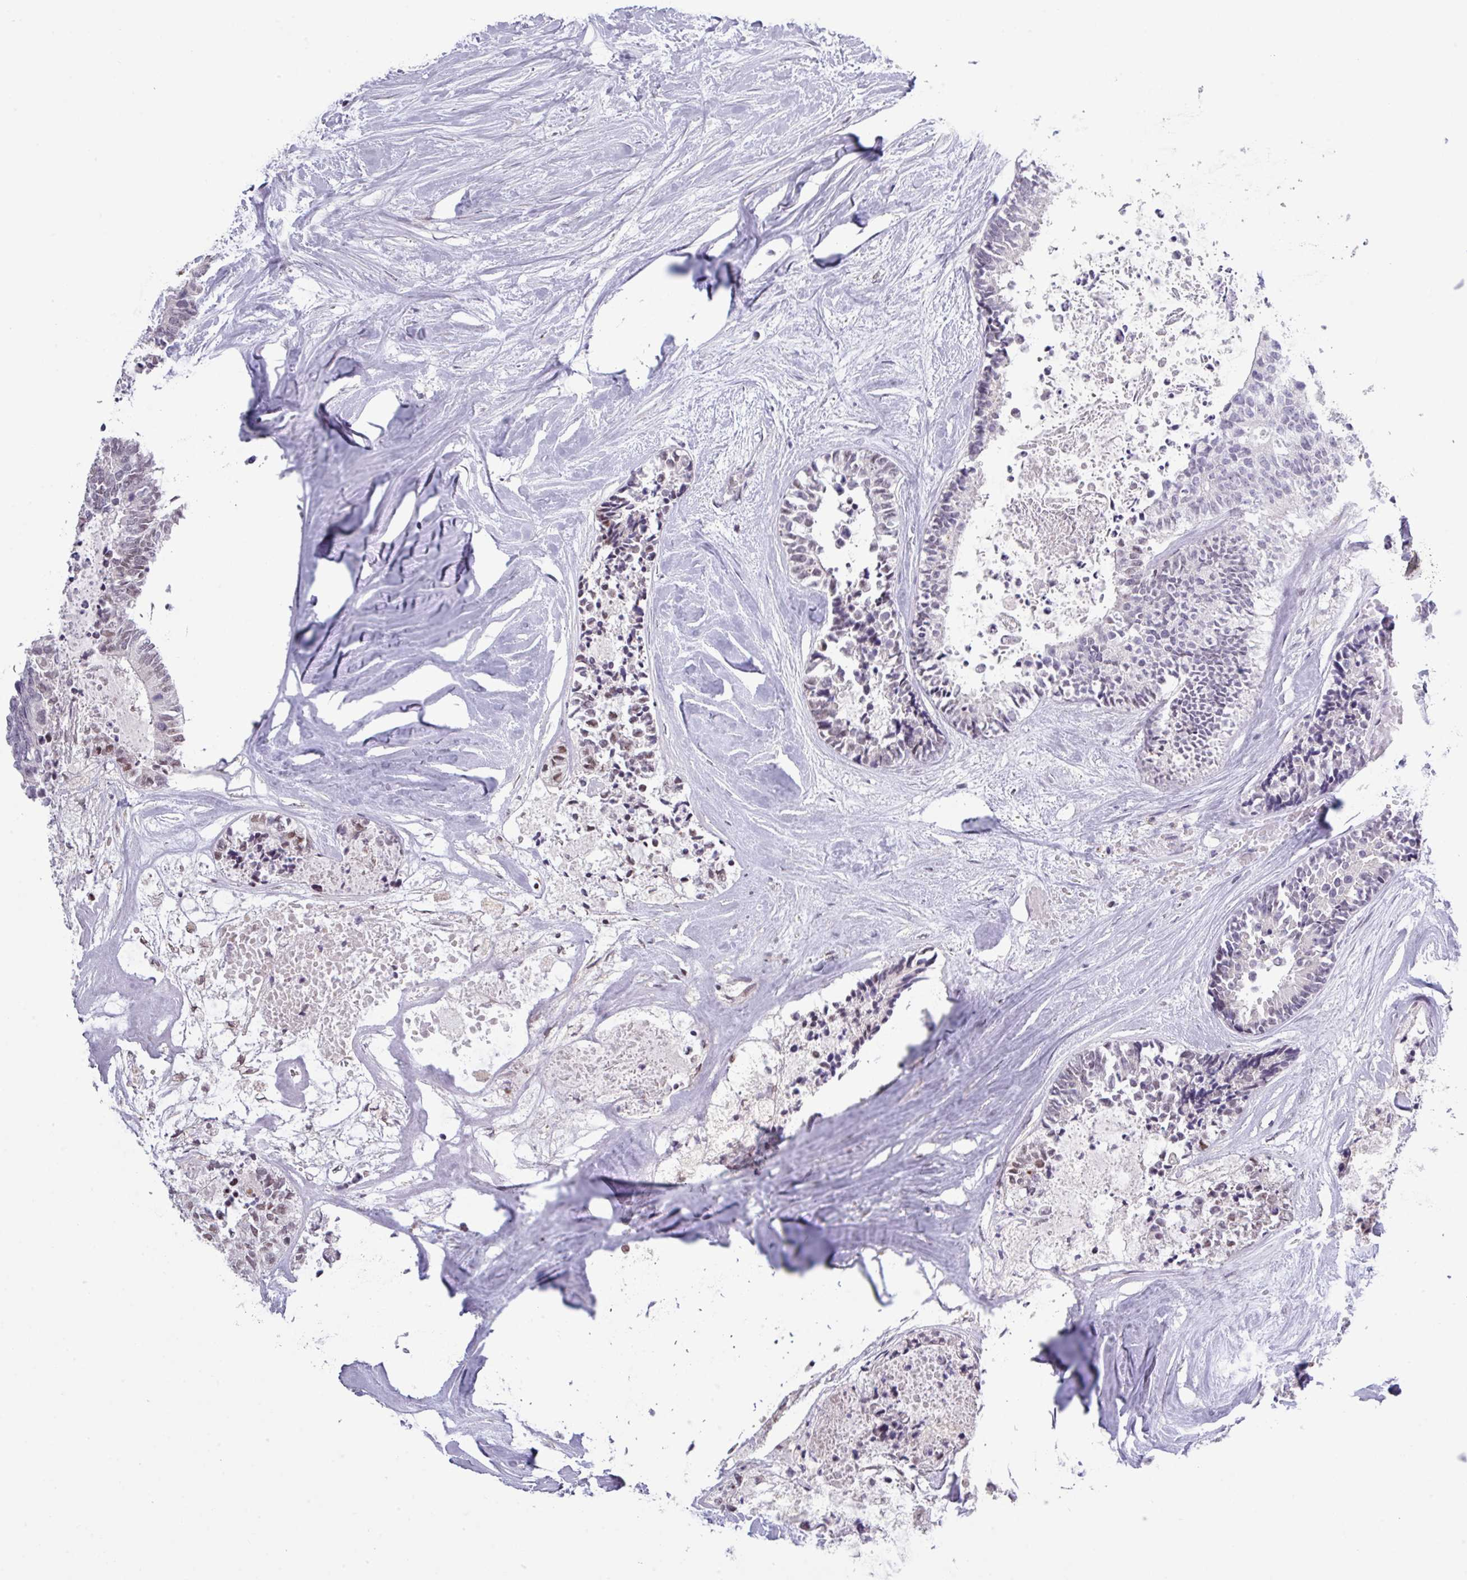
{"staining": {"intensity": "negative", "quantity": "none", "location": "none"}, "tissue": "colorectal cancer", "cell_type": "Tumor cells", "image_type": "cancer", "snomed": [{"axis": "morphology", "description": "Adenocarcinoma, NOS"}, {"axis": "topography", "description": "Colon"}, {"axis": "topography", "description": "Rectum"}], "caption": "Adenocarcinoma (colorectal) stained for a protein using immunohistochemistry demonstrates no positivity tumor cells.", "gene": "ANKRD13B", "patient": {"sex": "male", "age": 57}}